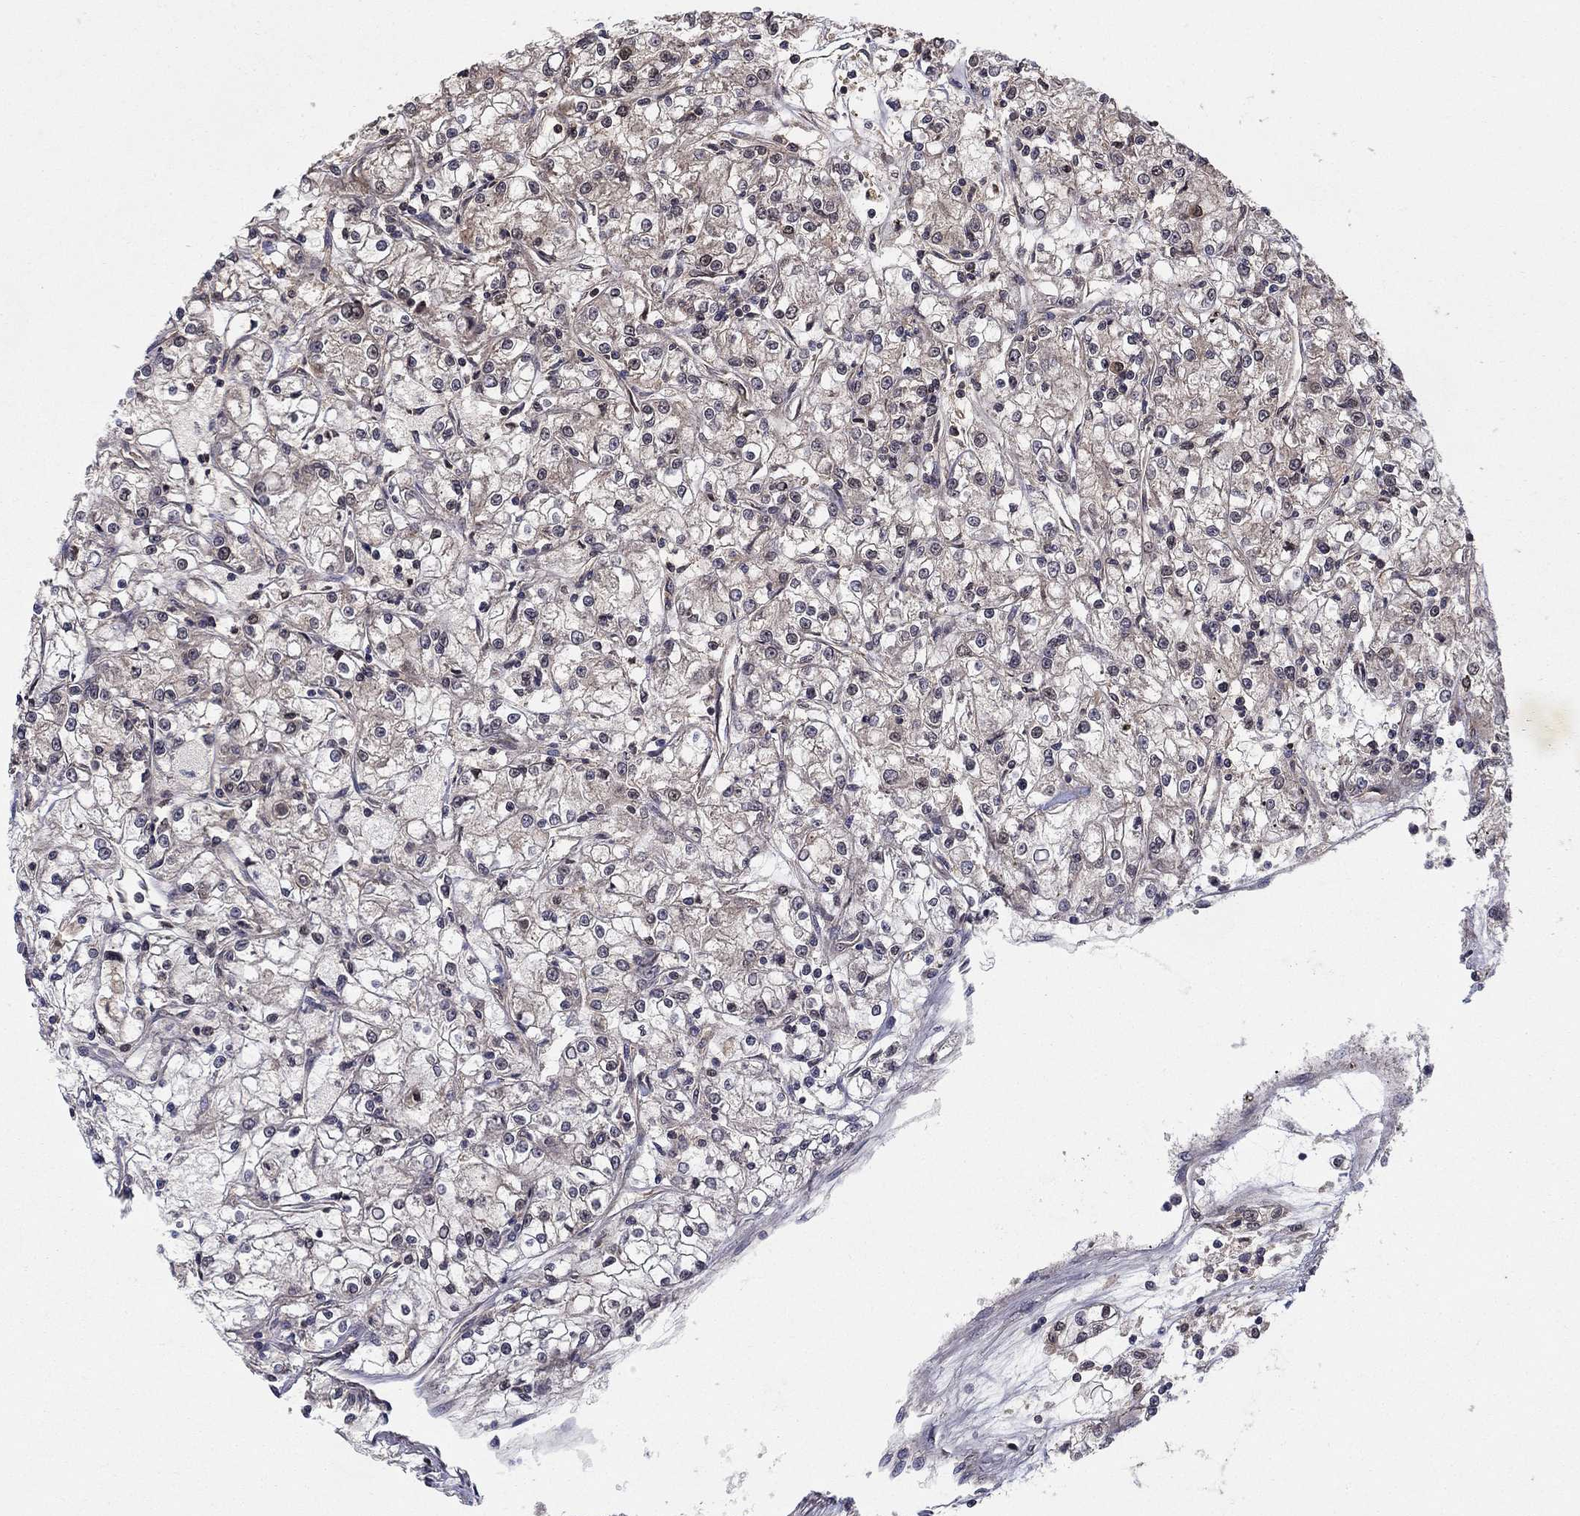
{"staining": {"intensity": "negative", "quantity": "none", "location": "none"}, "tissue": "renal cancer", "cell_type": "Tumor cells", "image_type": "cancer", "snomed": [{"axis": "morphology", "description": "Adenocarcinoma, NOS"}, {"axis": "topography", "description": "Kidney"}], "caption": "High magnification brightfield microscopy of renal cancer (adenocarcinoma) stained with DAB (brown) and counterstained with hematoxylin (blue): tumor cells show no significant staining.", "gene": "BMERB1", "patient": {"sex": "female", "age": 59}}